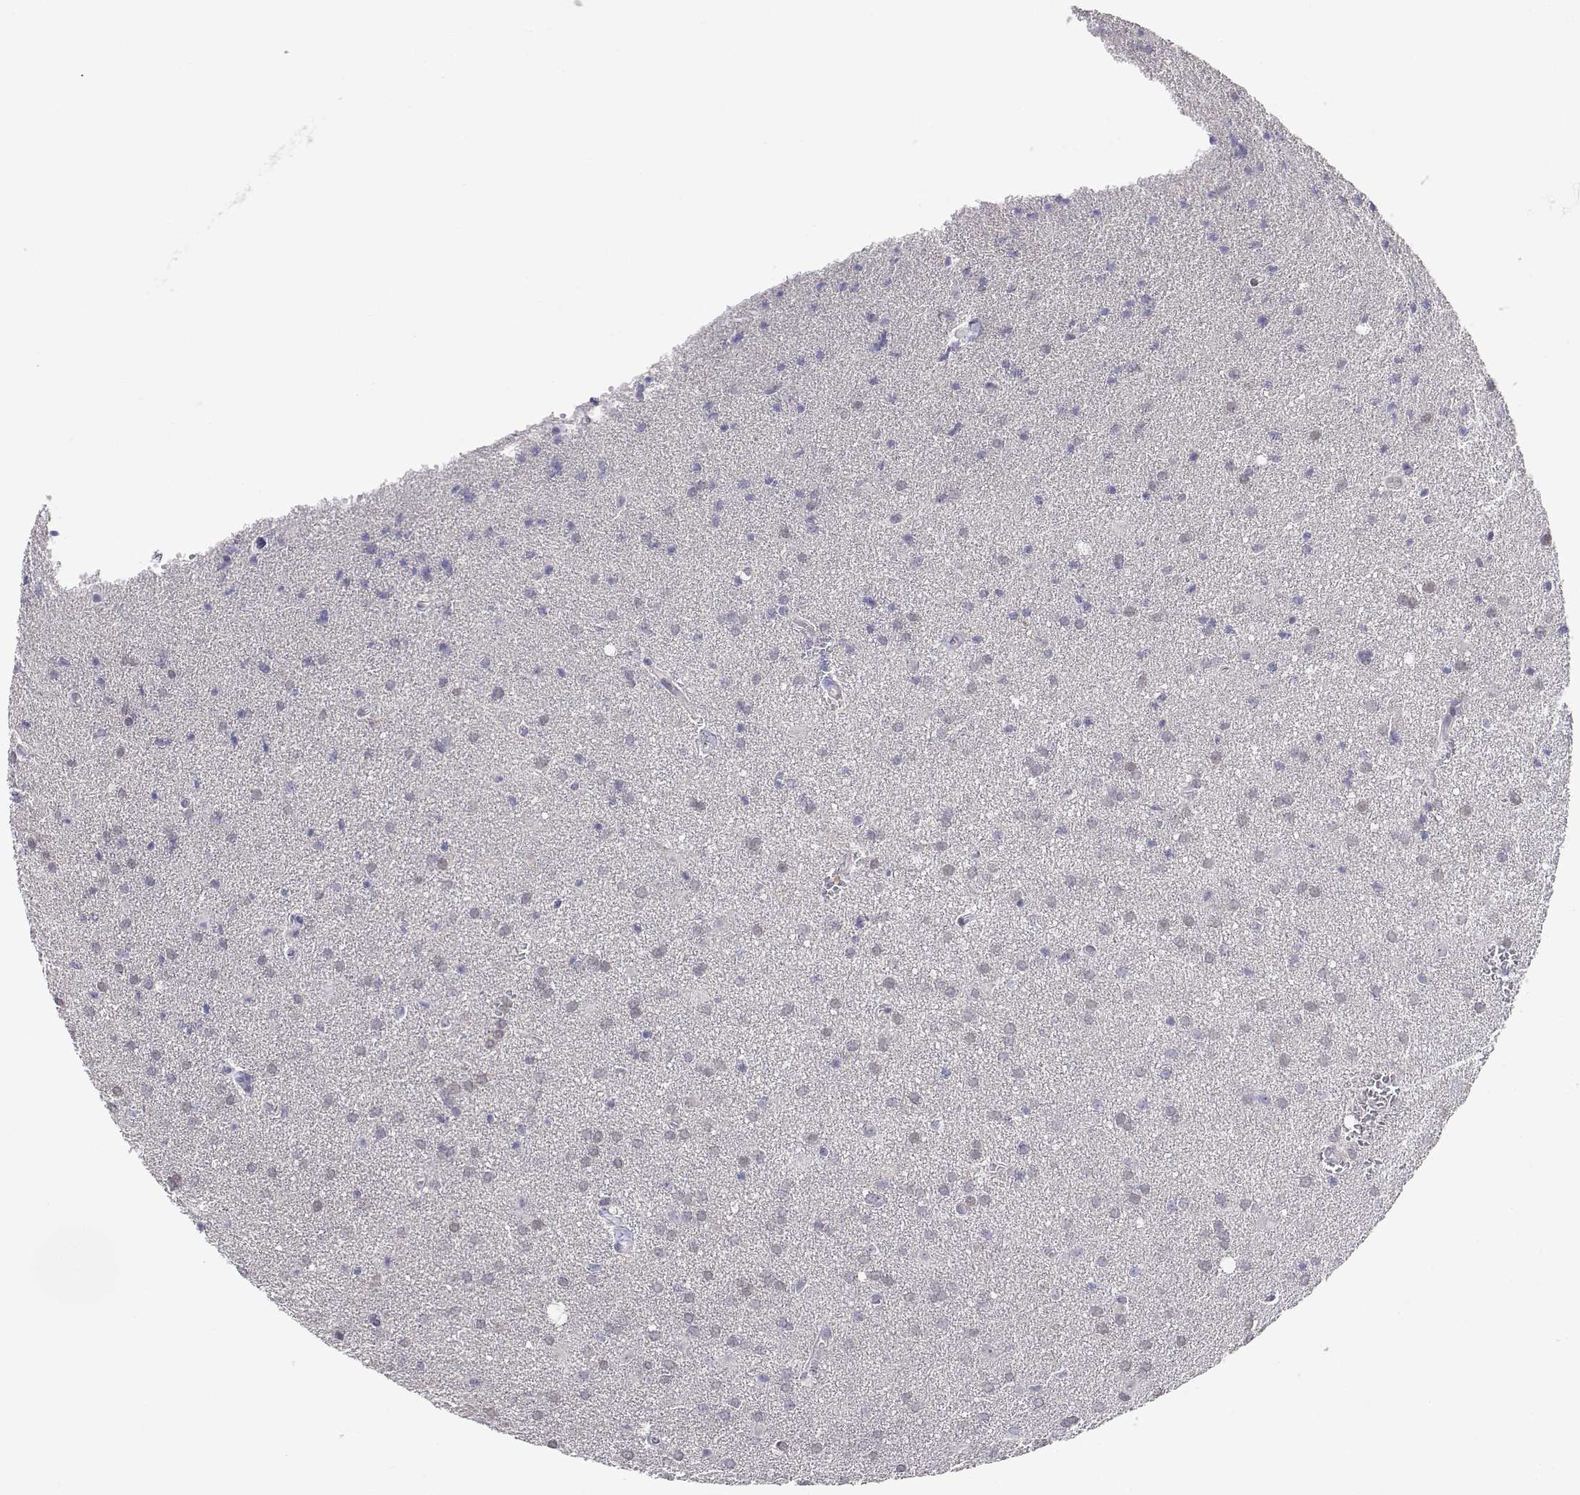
{"staining": {"intensity": "negative", "quantity": "none", "location": "none"}, "tissue": "glioma", "cell_type": "Tumor cells", "image_type": "cancer", "snomed": [{"axis": "morphology", "description": "Glioma, malignant, Low grade"}, {"axis": "topography", "description": "Brain"}], "caption": "Protein analysis of malignant glioma (low-grade) demonstrates no significant staining in tumor cells. The staining was performed using DAB (3,3'-diaminobenzidine) to visualize the protein expression in brown, while the nuclei were stained in blue with hematoxylin (Magnification: 20x).", "gene": "ADA", "patient": {"sex": "male", "age": 58}}